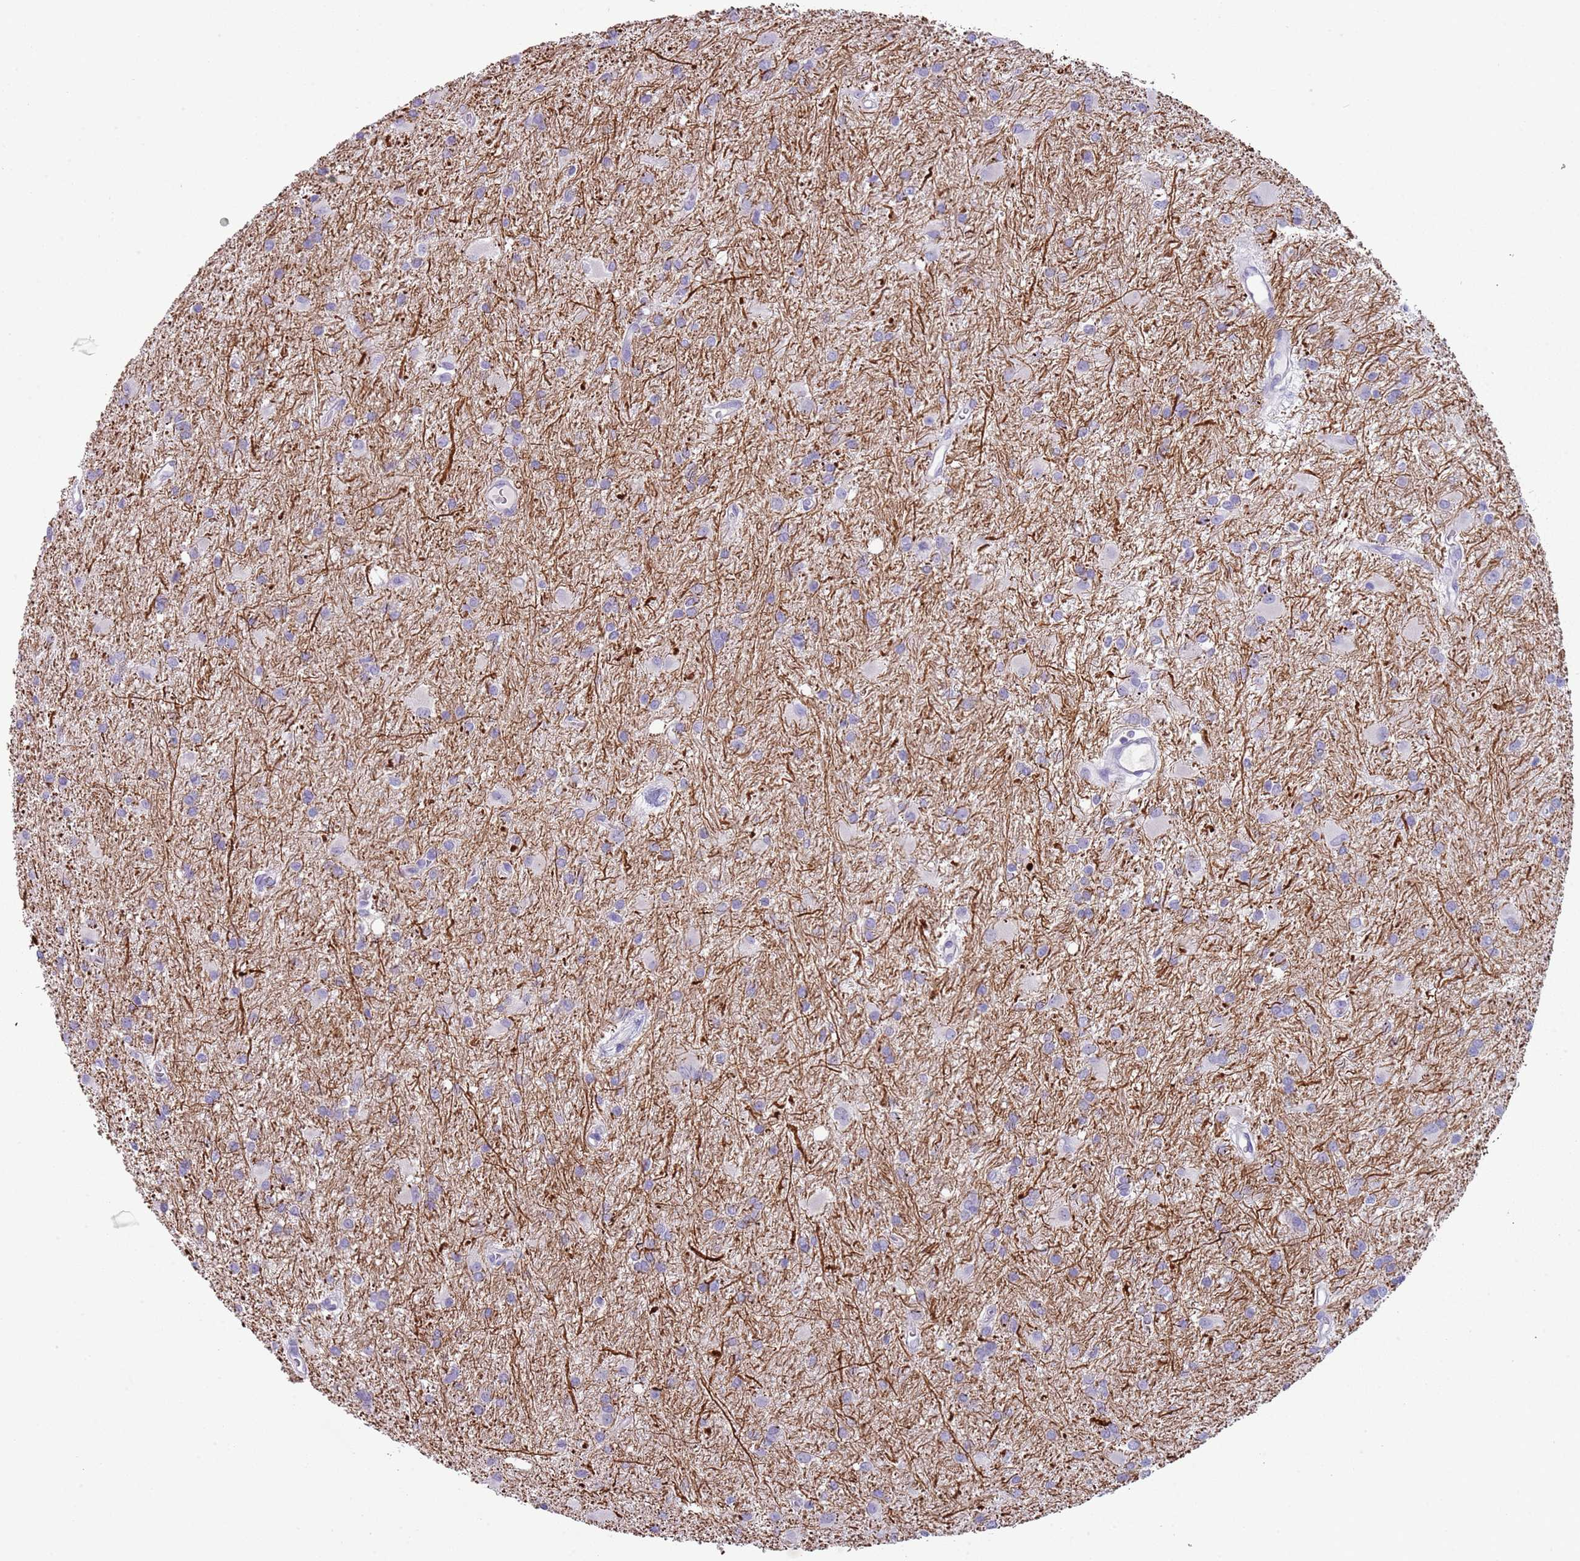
{"staining": {"intensity": "negative", "quantity": "none", "location": "none"}, "tissue": "glioma", "cell_type": "Tumor cells", "image_type": "cancer", "snomed": [{"axis": "morphology", "description": "Glioma, malignant, High grade"}, {"axis": "topography", "description": "Brain"}], "caption": "Protein analysis of malignant glioma (high-grade) displays no significant positivity in tumor cells. (Stains: DAB (3,3'-diaminobenzidine) immunohistochemistry (IHC) with hematoxylin counter stain, Microscopy: brightfield microscopy at high magnification).", "gene": "NBPF20", "patient": {"sex": "female", "age": 50}}